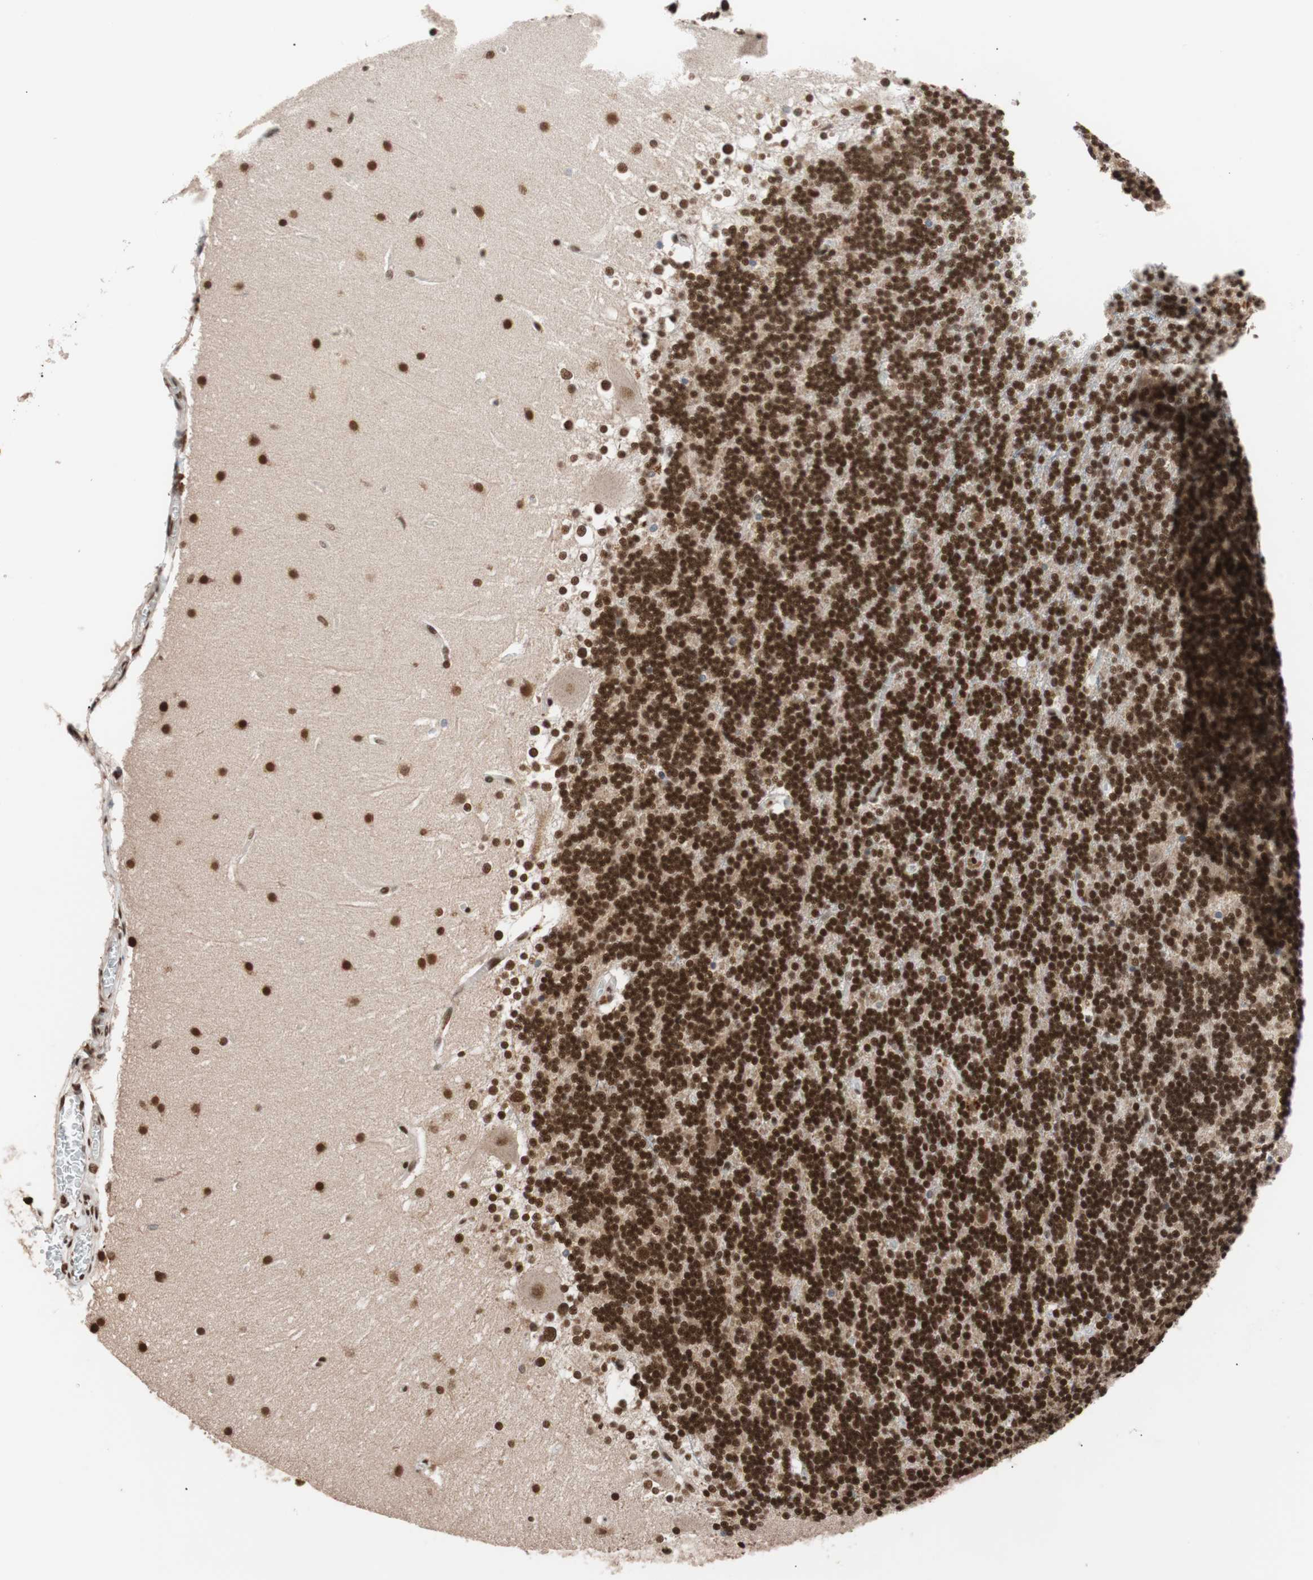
{"staining": {"intensity": "strong", "quantity": ">75%", "location": "nuclear"}, "tissue": "cerebellum", "cell_type": "Cells in granular layer", "image_type": "normal", "snomed": [{"axis": "morphology", "description": "Normal tissue, NOS"}, {"axis": "topography", "description": "Cerebellum"}], "caption": "This is an image of immunohistochemistry (IHC) staining of normal cerebellum, which shows strong expression in the nuclear of cells in granular layer.", "gene": "CHAMP1", "patient": {"sex": "female", "age": 19}}